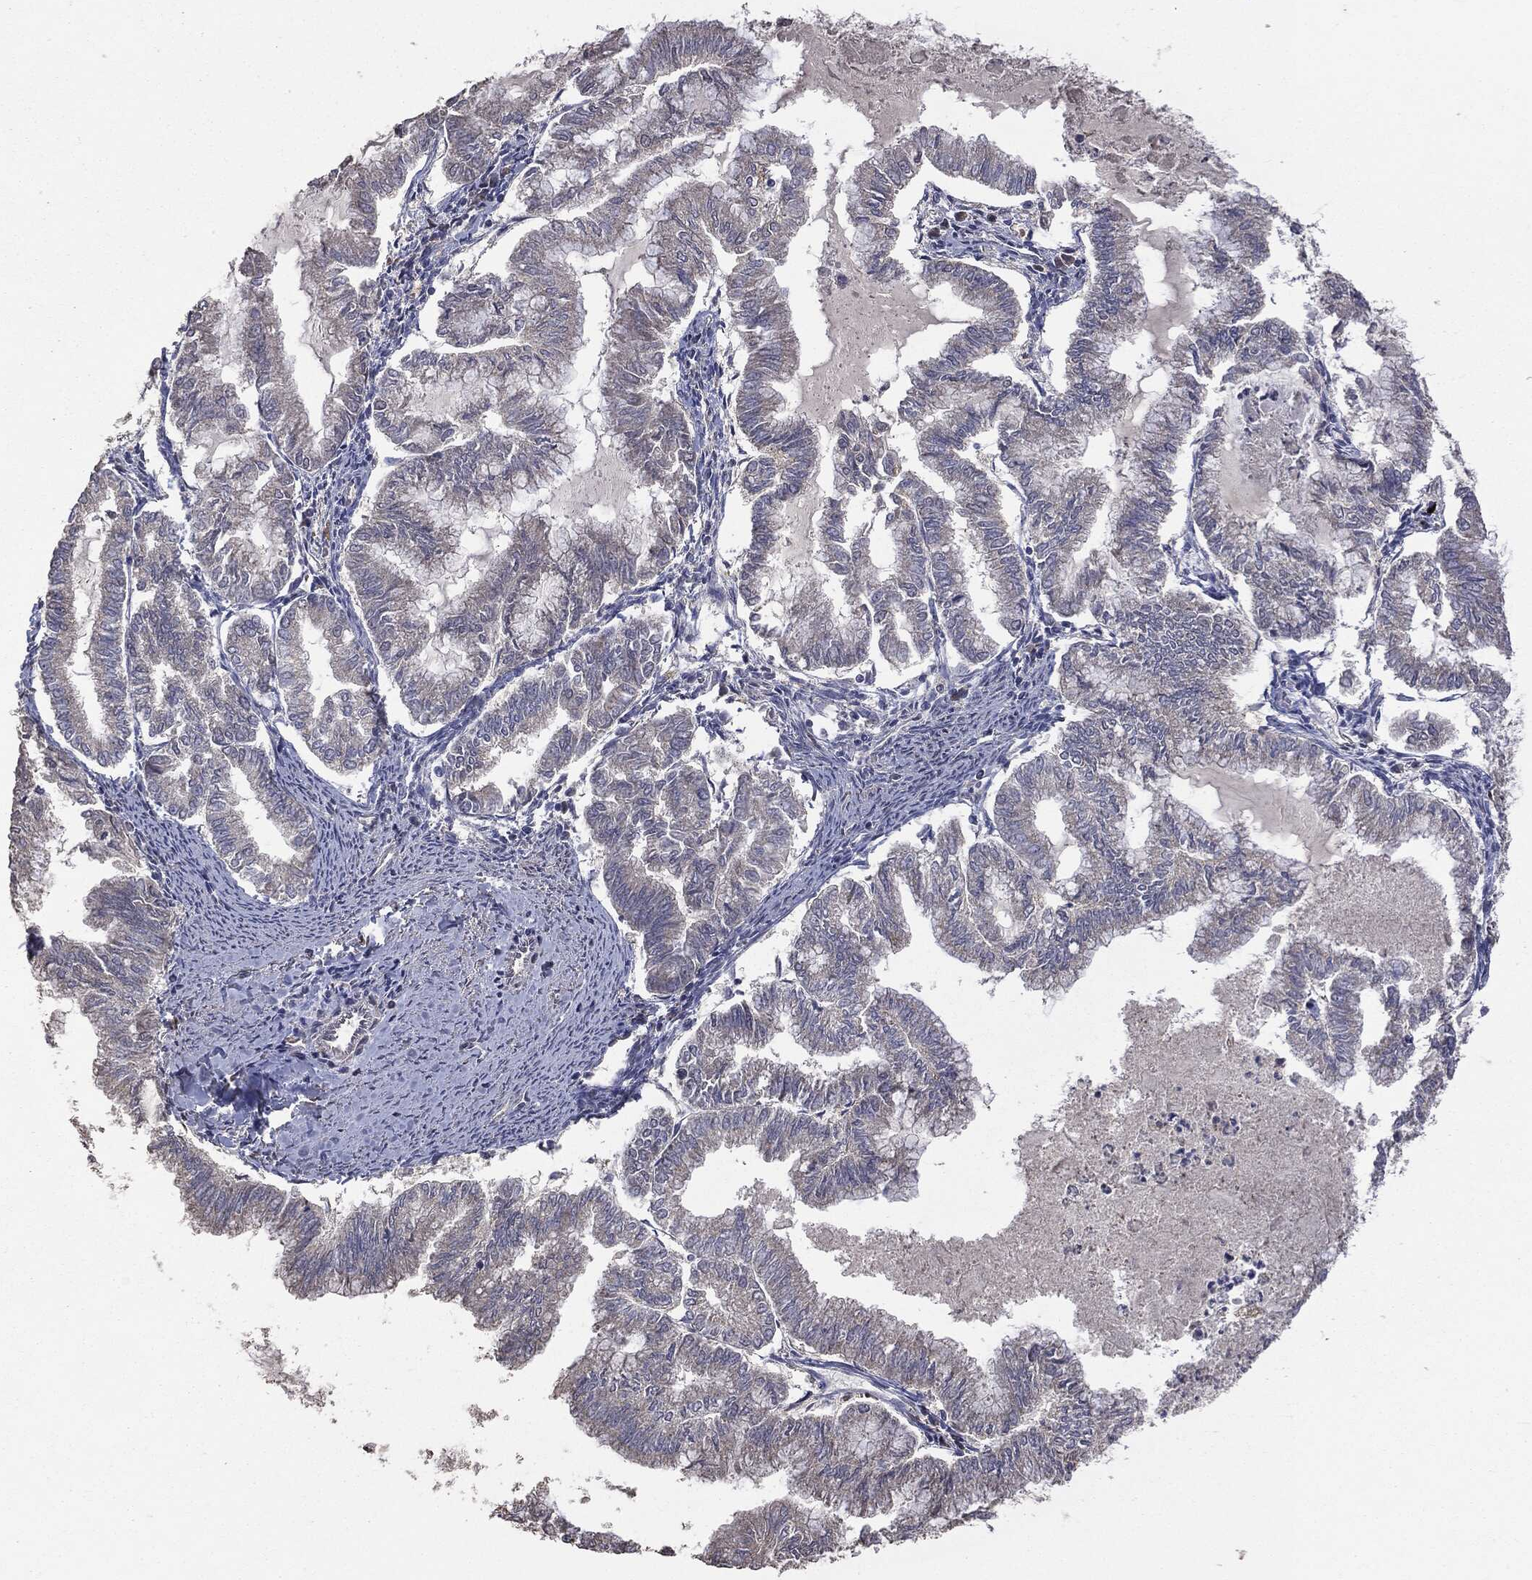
{"staining": {"intensity": "negative", "quantity": "none", "location": "none"}, "tissue": "endometrial cancer", "cell_type": "Tumor cells", "image_type": "cancer", "snomed": [{"axis": "morphology", "description": "Adenocarcinoma, NOS"}, {"axis": "topography", "description": "Endometrium"}], "caption": "High power microscopy image of an immunohistochemistry (IHC) histopathology image of endometrial cancer, revealing no significant staining in tumor cells. Brightfield microscopy of immunohistochemistry stained with DAB (3,3'-diaminobenzidine) (brown) and hematoxylin (blue), captured at high magnification.", "gene": "MTOR", "patient": {"sex": "female", "age": 79}}